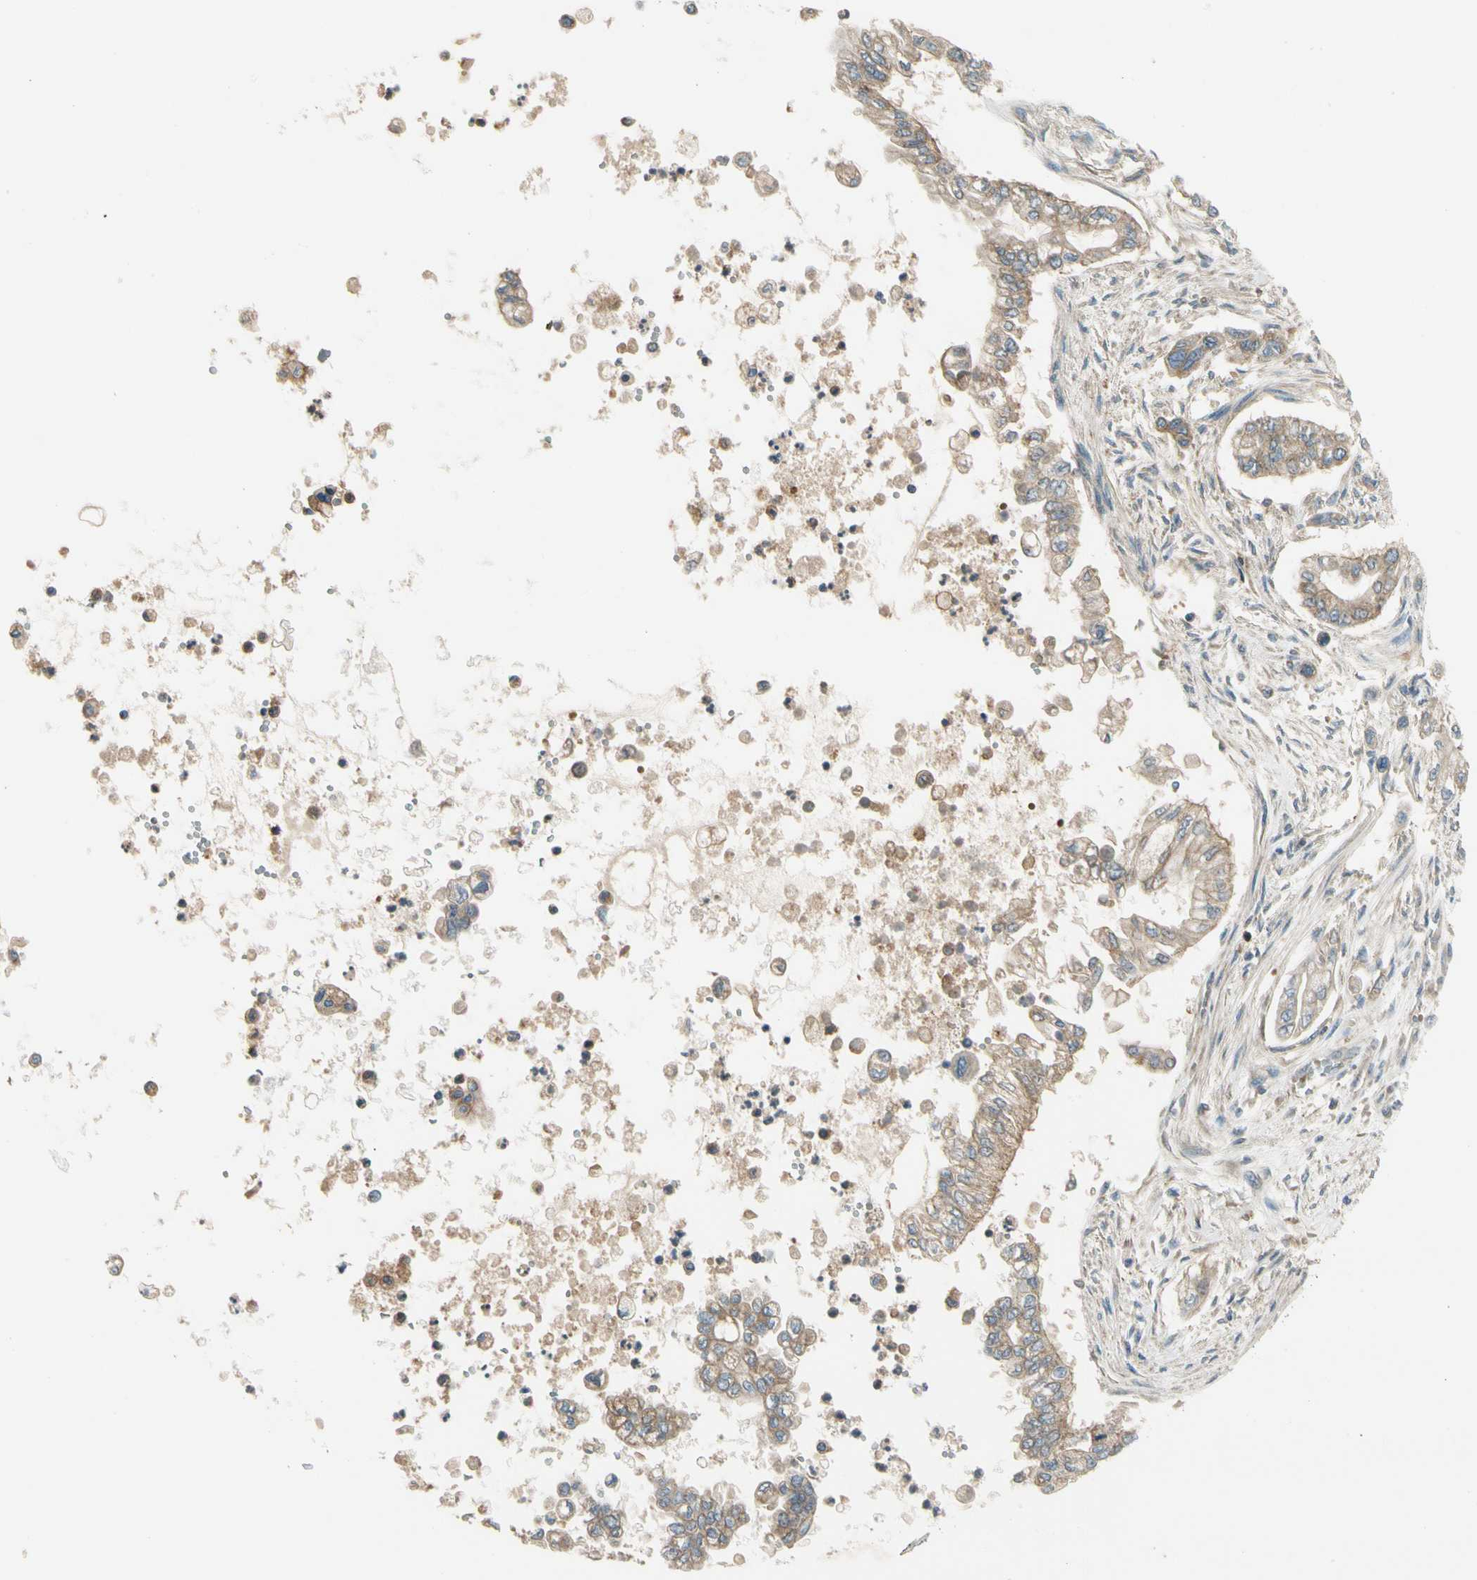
{"staining": {"intensity": "weak", "quantity": "25%-75%", "location": "cytoplasmic/membranous"}, "tissue": "pancreatic cancer", "cell_type": "Tumor cells", "image_type": "cancer", "snomed": [{"axis": "morphology", "description": "Normal tissue, NOS"}, {"axis": "topography", "description": "Pancreas"}], "caption": "DAB immunohistochemical staining of pancreatic cancer demonstrates weak cytoplasmic/membranous protein expression in approximately 25%-75% of tumor cells. The staining is performed using DAB brown chromogen to label protein expression. The nuclei are counter-stained blue using hematoxylin.", "gene": "MST1R", "patient": {"sex": "male", "age": 42}}